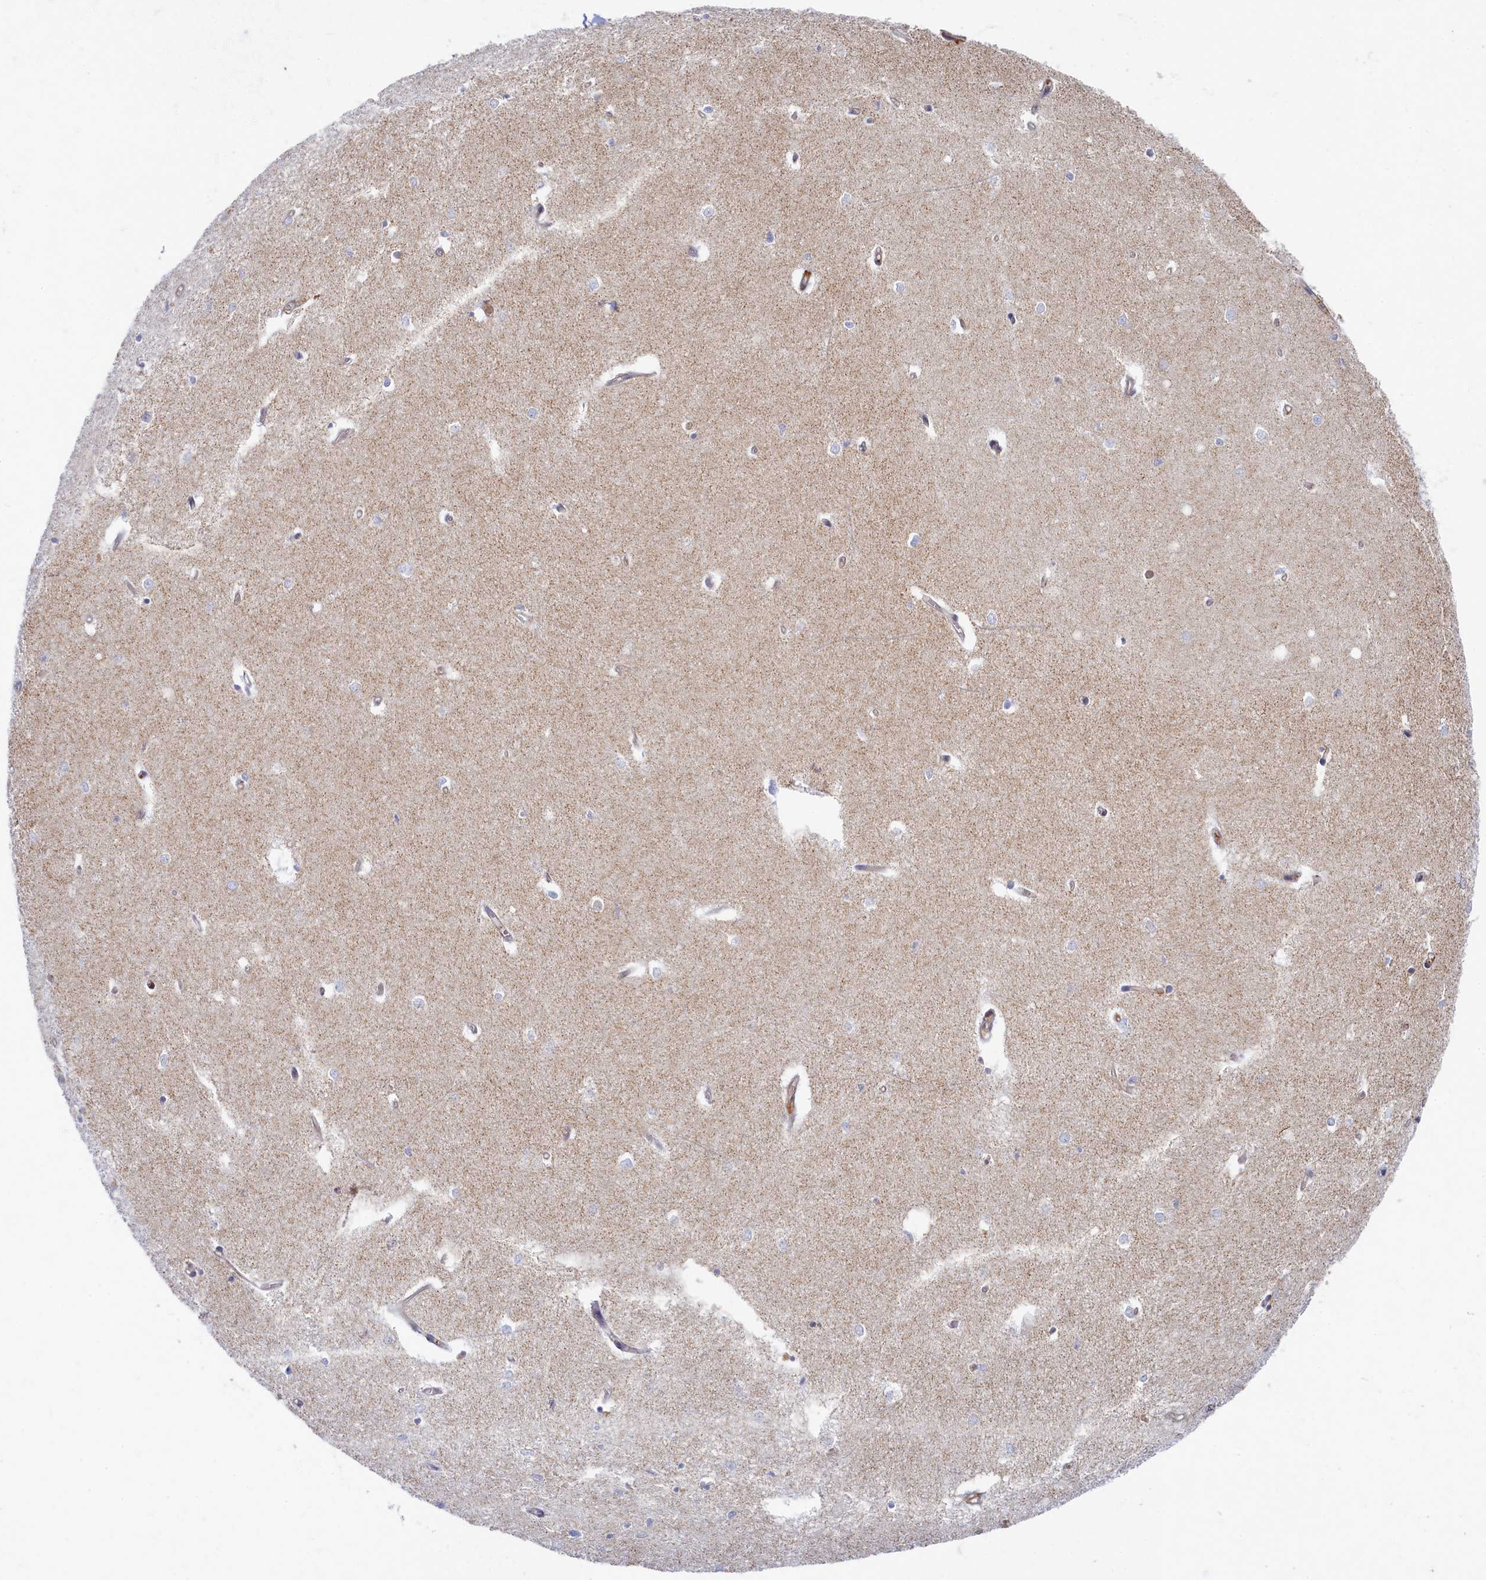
{"staining": {"intensity": "negative", "quantity": "none", "location": "none"}, "tissue": "hippocampus", "cell_type": "Glial cells", "image_type": "normal", "snomed": [{"axis": "morphology", "description": "Normal tissue, NOS"}, {"axis": "topography", "description": "Hippocampus"}], "caption": "IHC histopathology image of unremarkable hippocampus: hippocampus stained with DAB (3,3'-diaminobenzidine) shows no significant protein positivity in glial cells.", "gene": "PSMG2", "patient": {"sex": "female", "age": 64}}